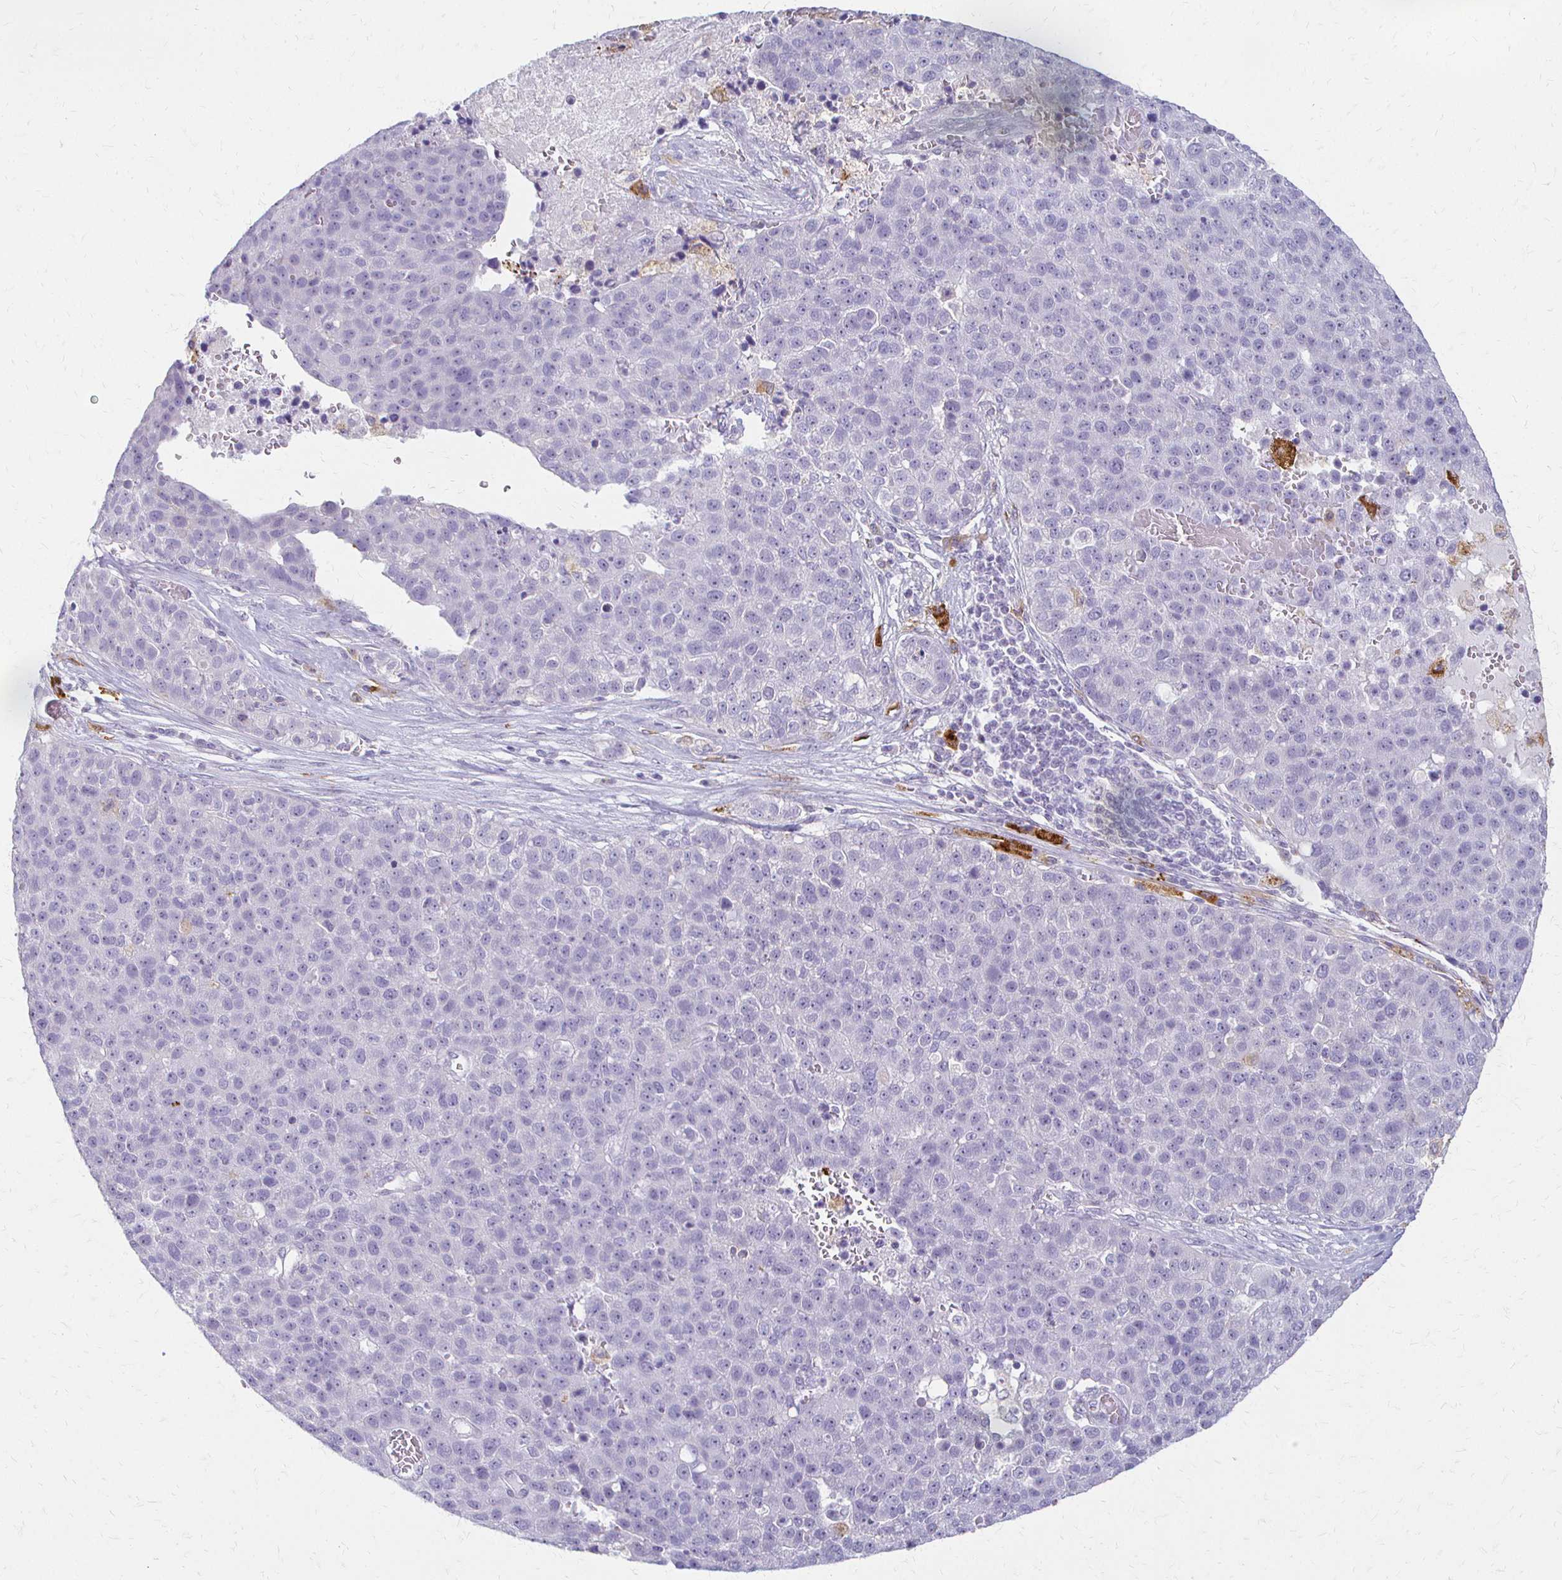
{"staining": {"intensity": "negative", "quantity": "none", "location": "none"}, "tissue": "pancreatic cancer", "cell_type": "Tumor cells", "image_type": "cancer", "snomed": [{"axis": "morphology", "description": "Adenocarcinoma, NOS"}, {"axis": "topography", "description": "Pancreas"}], "caption": "Immunohistochemistry (IHC) of human pancreatic cancer demonstrates no positivity in tumor cells. (DAB (3,3'-diaminobenzidine) immunohistochemistry (IHC) with hematoxylin counter stain).", "gene": "ACP5", "patient": {"sex": "female", "age": 61}}